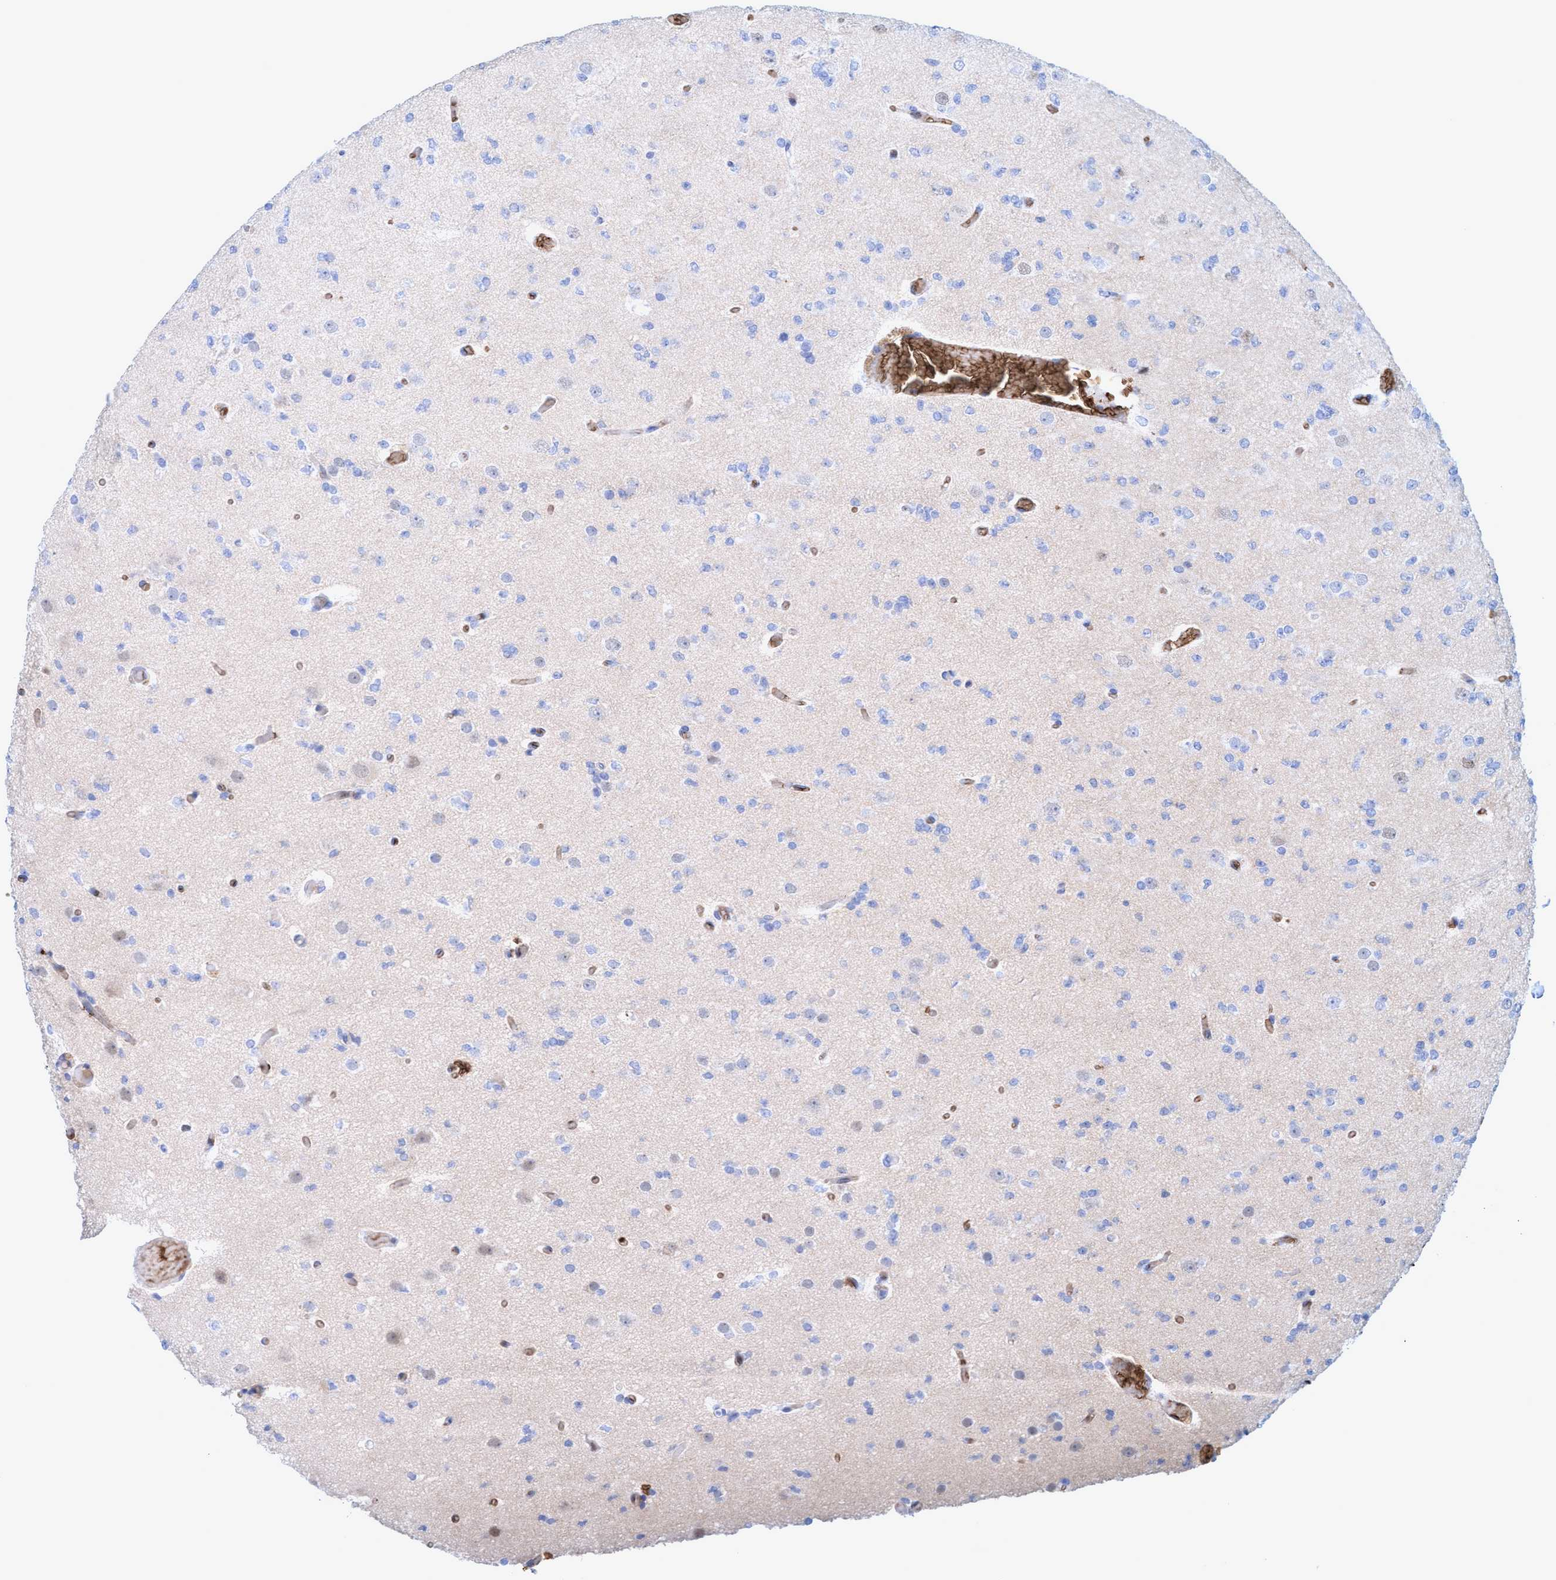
{"staining": {"intensity": "negative", "quantity": "none", "location": "none"}, "tissue": "glioma", "cell_type": "Tumor cells", "image_type": "cancer", "snomed": [{"axis": "morphology", "description": "Glioma, malignant, Low grade"}, {"axis": "topography", "description": "Brain"}], "caption": "Tumor cells are negative for protein expression in human malignant low-grade glioma.", "gene": "SPEM2", "patient": {"sex": "female", "age": 22}}